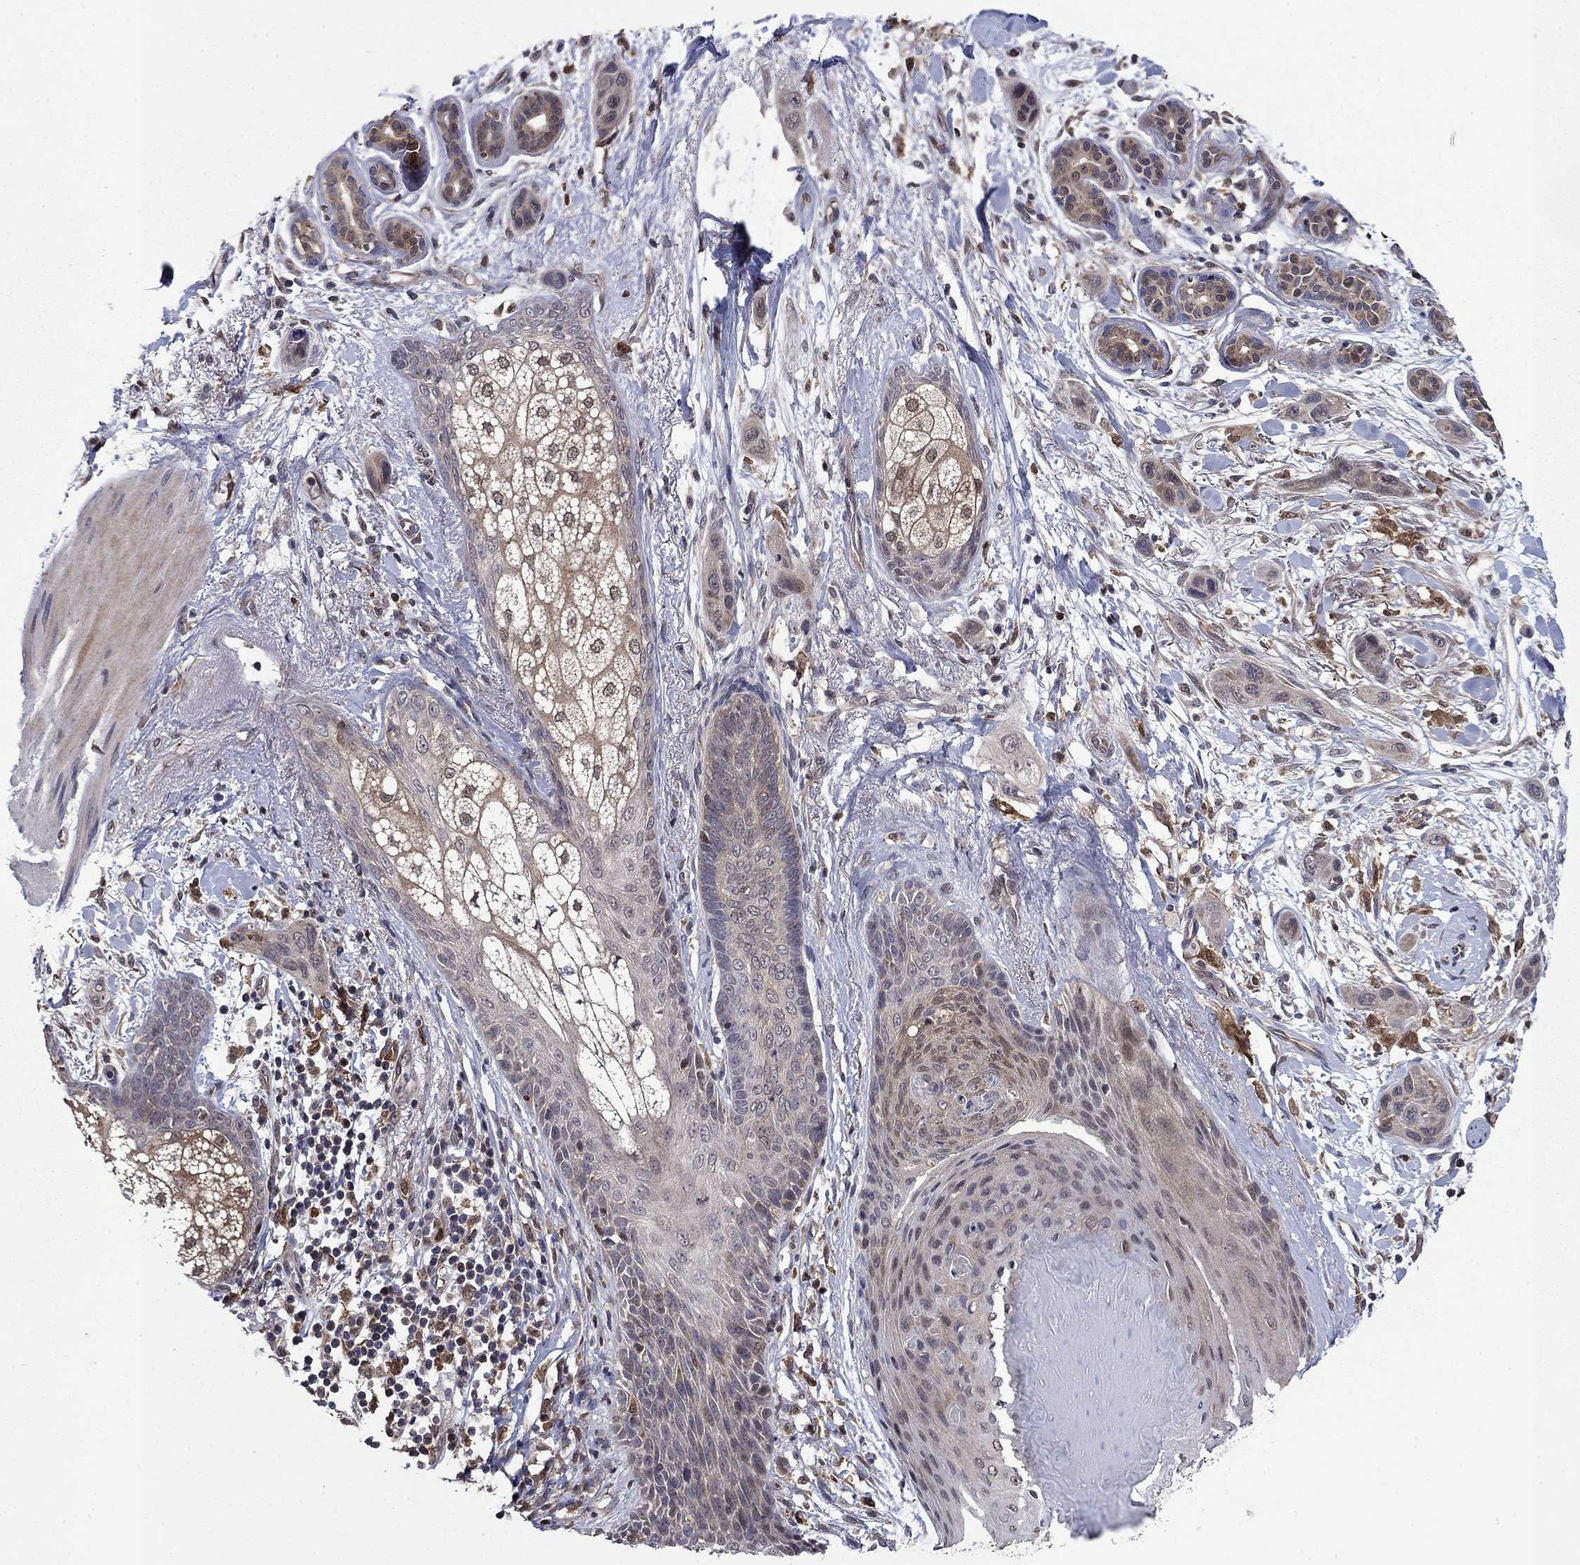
{"staining": {"intensity": "negative", "quantity": "none", "location": "none"}, "tissue": "skin cancer", "cell_type": "Tumor cells", "image_type": "cancer", "snomed": [{"axis": "morphology", "description": "Squamous cell carcinoma, NOS"}, {"axis": "topography", "description": "Skin"}], "caption": "This image is of skin cancer stained with immunohistochemistry (IHC) to label a protein in brown with the nuclei are counter-stained blue. There is no staining in tumor cells.", "gene": "TPMT", "patient": {"sex": "male", "age": 79}}